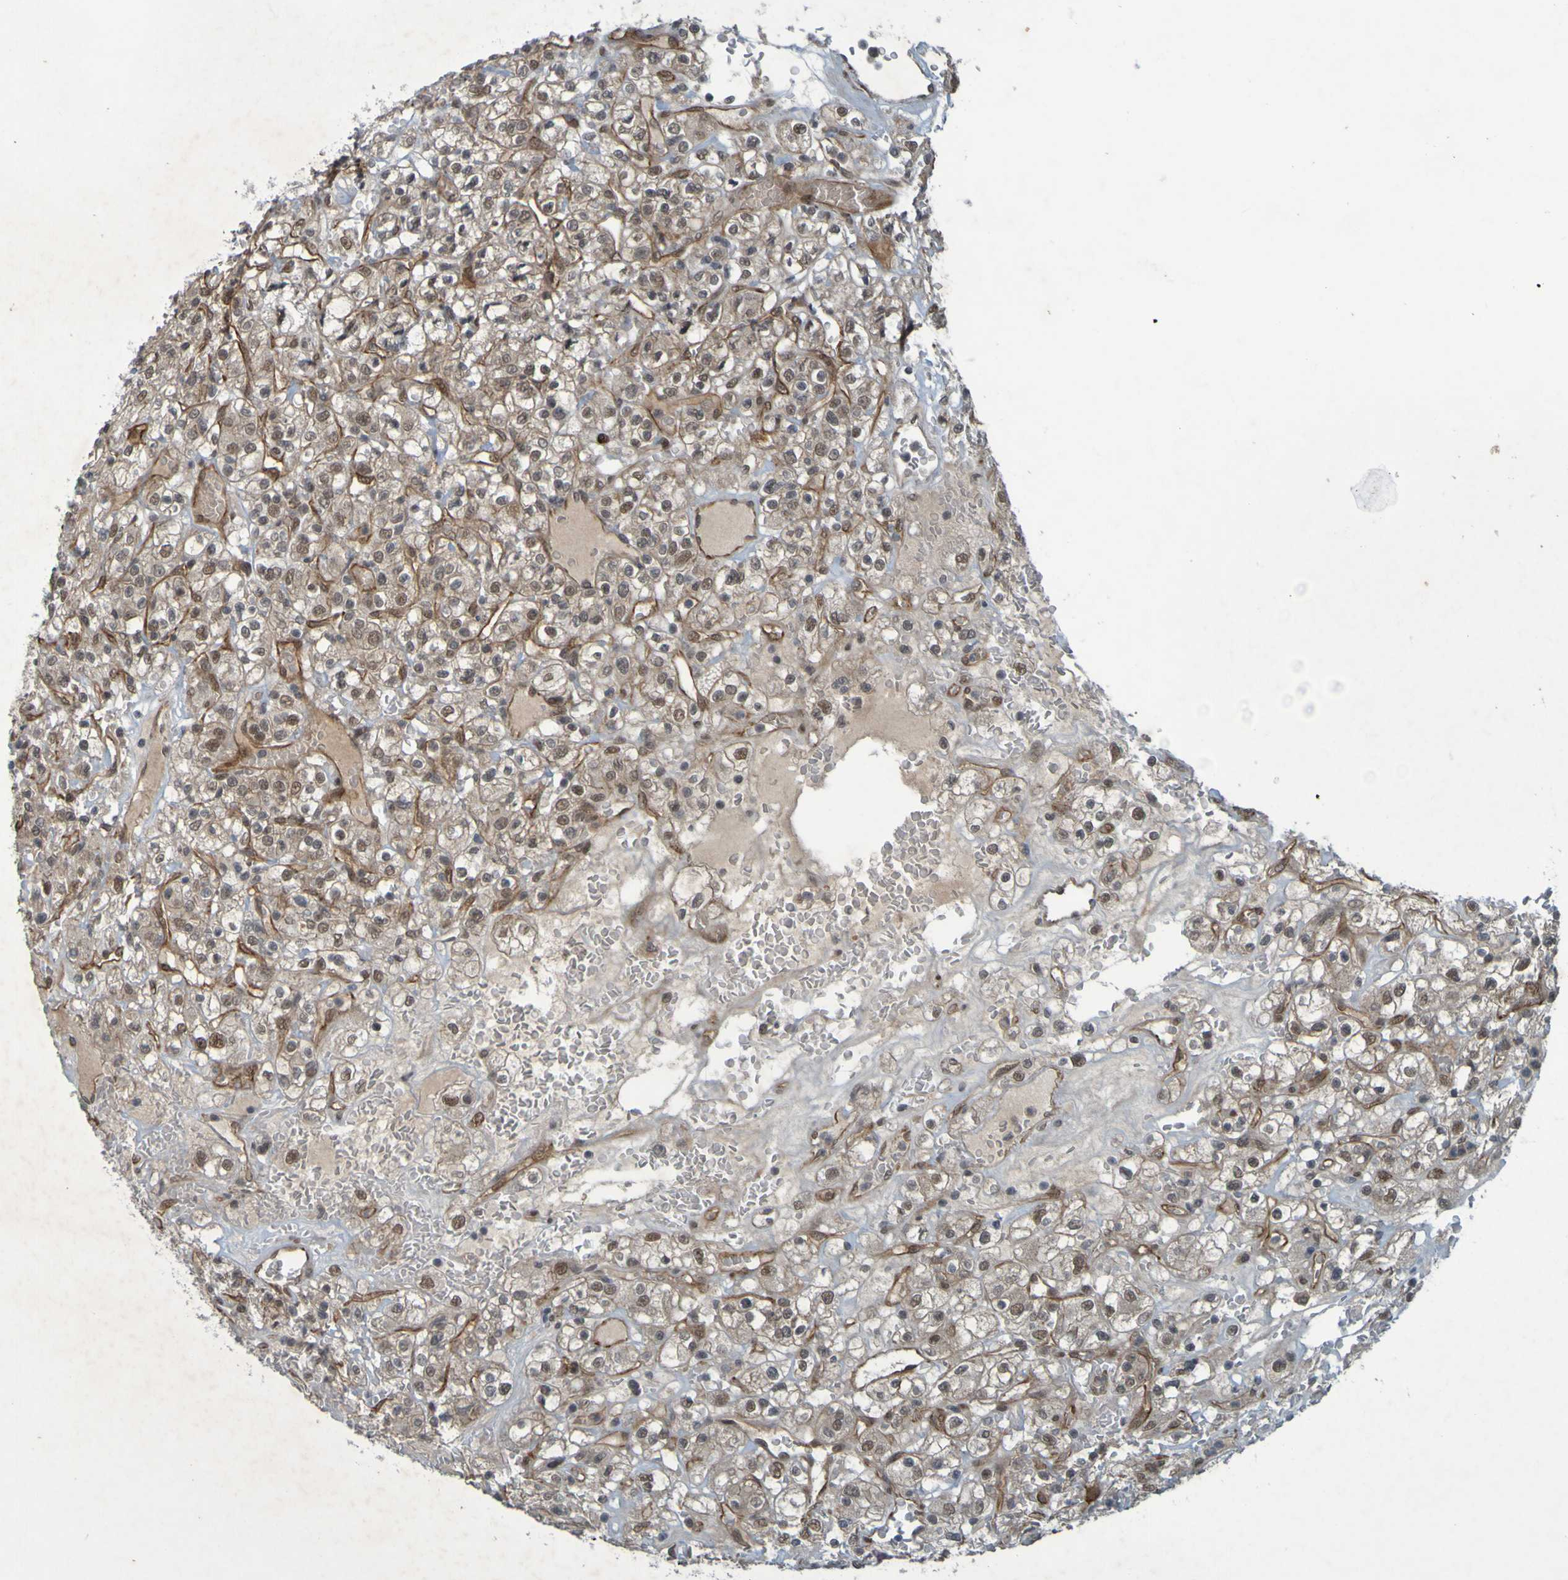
{"staining": {"intensity": "moderate", "quantity": ">75%", "location": "cytoplasmic/membranous,nuclear"}, "tissue": "renal cancer", "cell_type": "Tumor cells", "image_type": "cancer", "snomed": [{"axis": "morphology", "description": "Normal tissue, NOS"}, {"axis": "morphology", "description": "Adenocarcinoma, NOS"}, {"axis": "topography", "description": "Kidney"}], "caption": "Immunohistochemical staining of human renal cancer (adenocarcinoma) reveals moderate cytoplasmic/membranous and nuclear protein staining in about >75% of tumor cells. Nuclei are stained in blue.", "gene": "MCPH1", "patient": {"sex": "female", "age": 72}}